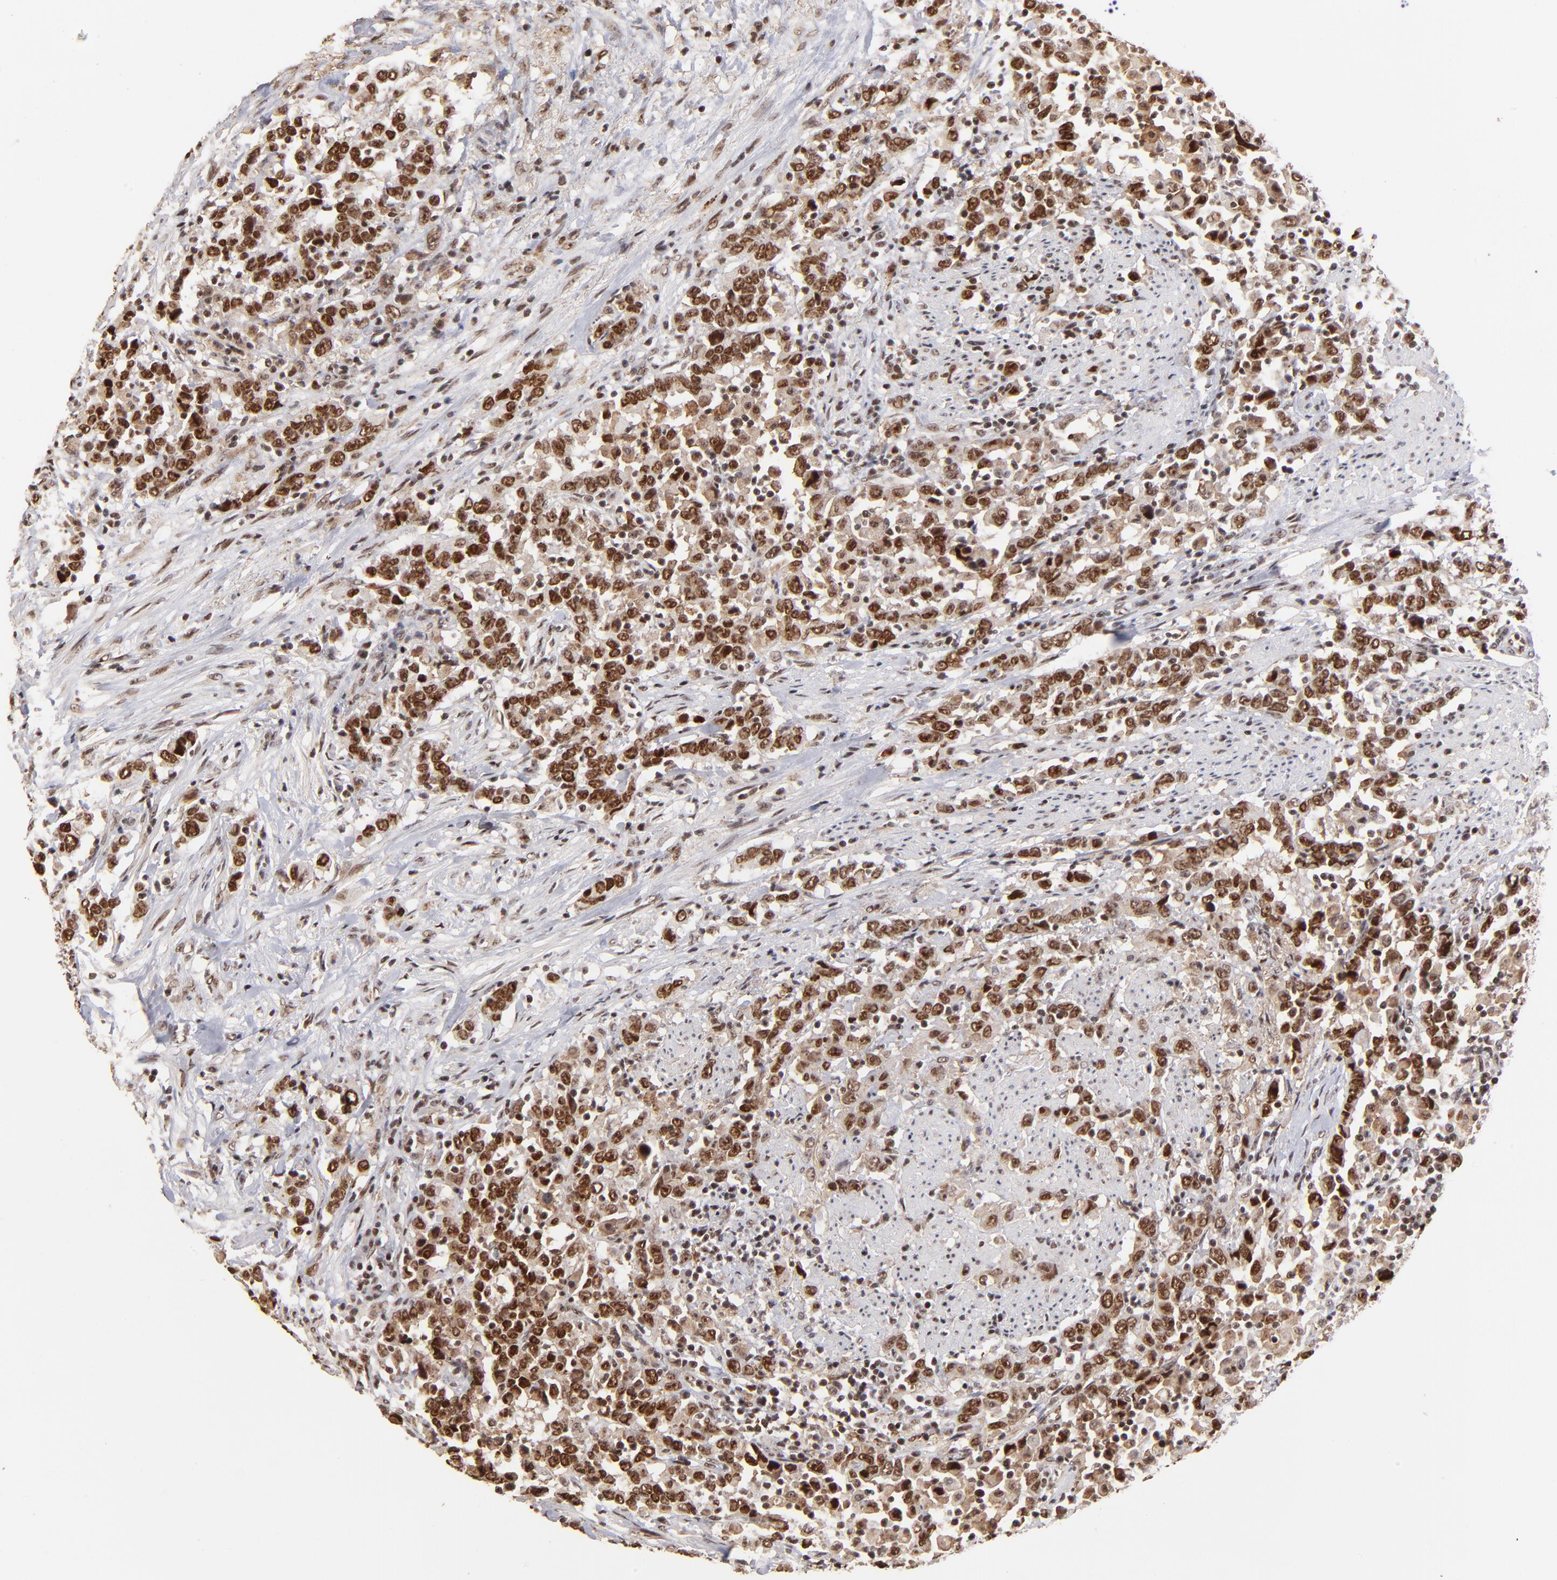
{"staining": {"intensity": "strong", "quantity": ">75%", "location": "nuclear"}, "tissue": "urothelial cancer", "cell_type": "Tumor cells", "image_type": "cancer", "snomed": [{"axis": "morphology", "description": "Urothelial carcinoma, High grade"}, {"axis": "topography", "description": "Urinary bladder"}], "caption": "Immunohistochemistry of human urothelial cancer displays high levels of strong nuclear staining in about >75% of tumor cells.", "gene": "ZNF146", "patient": {"sex": "male", "age": 61}}